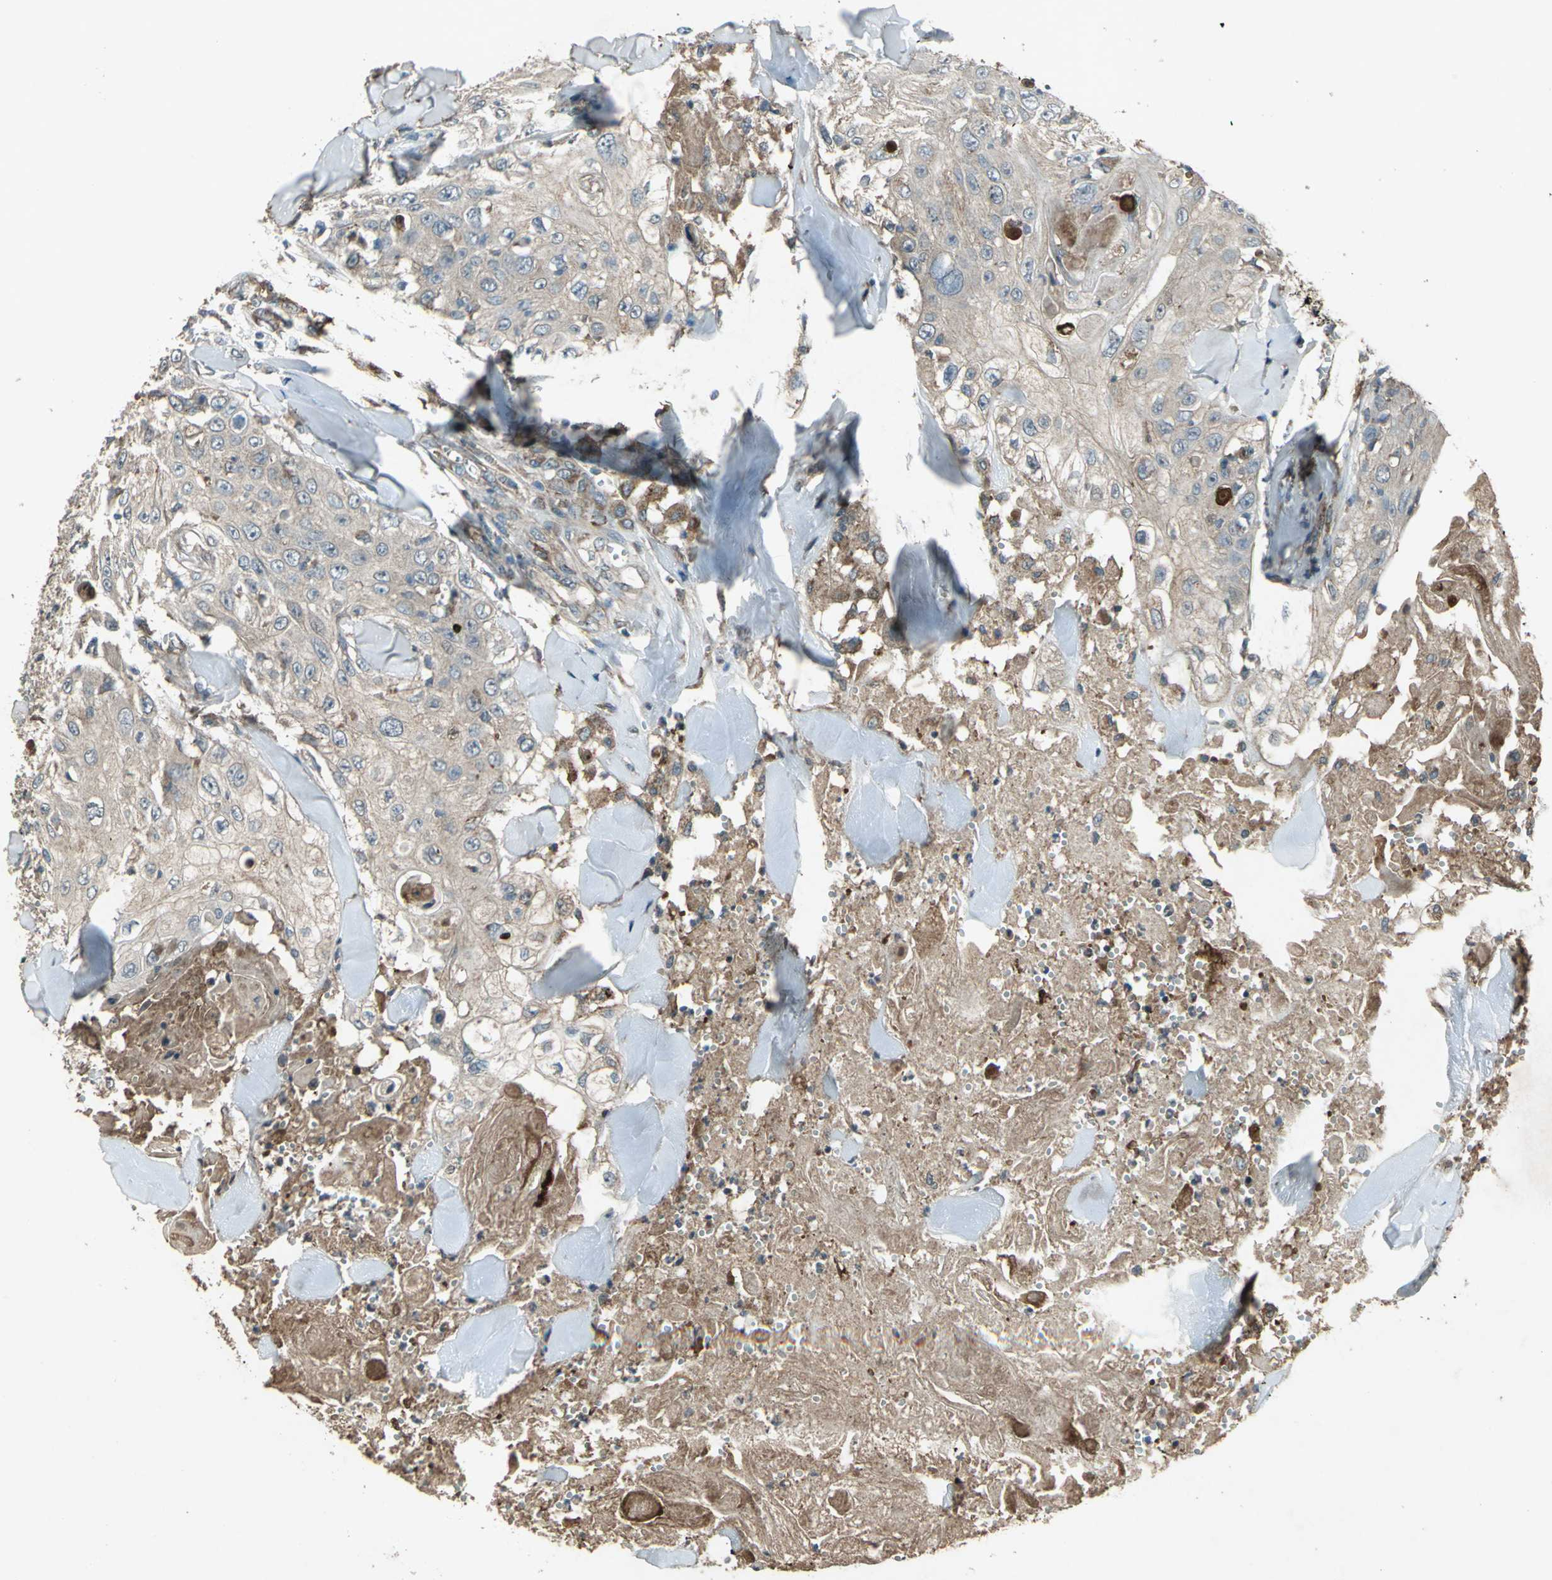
{"staining": {"intensity": "weak", "quantity": ">75%", "location": "cytoplasmic/membranous"}, "tissue": "skin cancer", "cell_type": "Tumor cells", "image_type": "cancer", "snomed": [{"axis": "morphology", "description": "Squamous cell carcinoma, NOS"}, {"axis": "topography", "description": "Skin"}], "caption": "This image exhibits squamous cell carcinoma (skin) stained with immunohistochemistry to label a protein in brown. The cytoplasmic/membranous of tumor cells show weak positivity for the protein. Nuclei are counter-stained blue.", "gene": "SEPTIN4", "patient": {"sex": "male", "age": 86}}